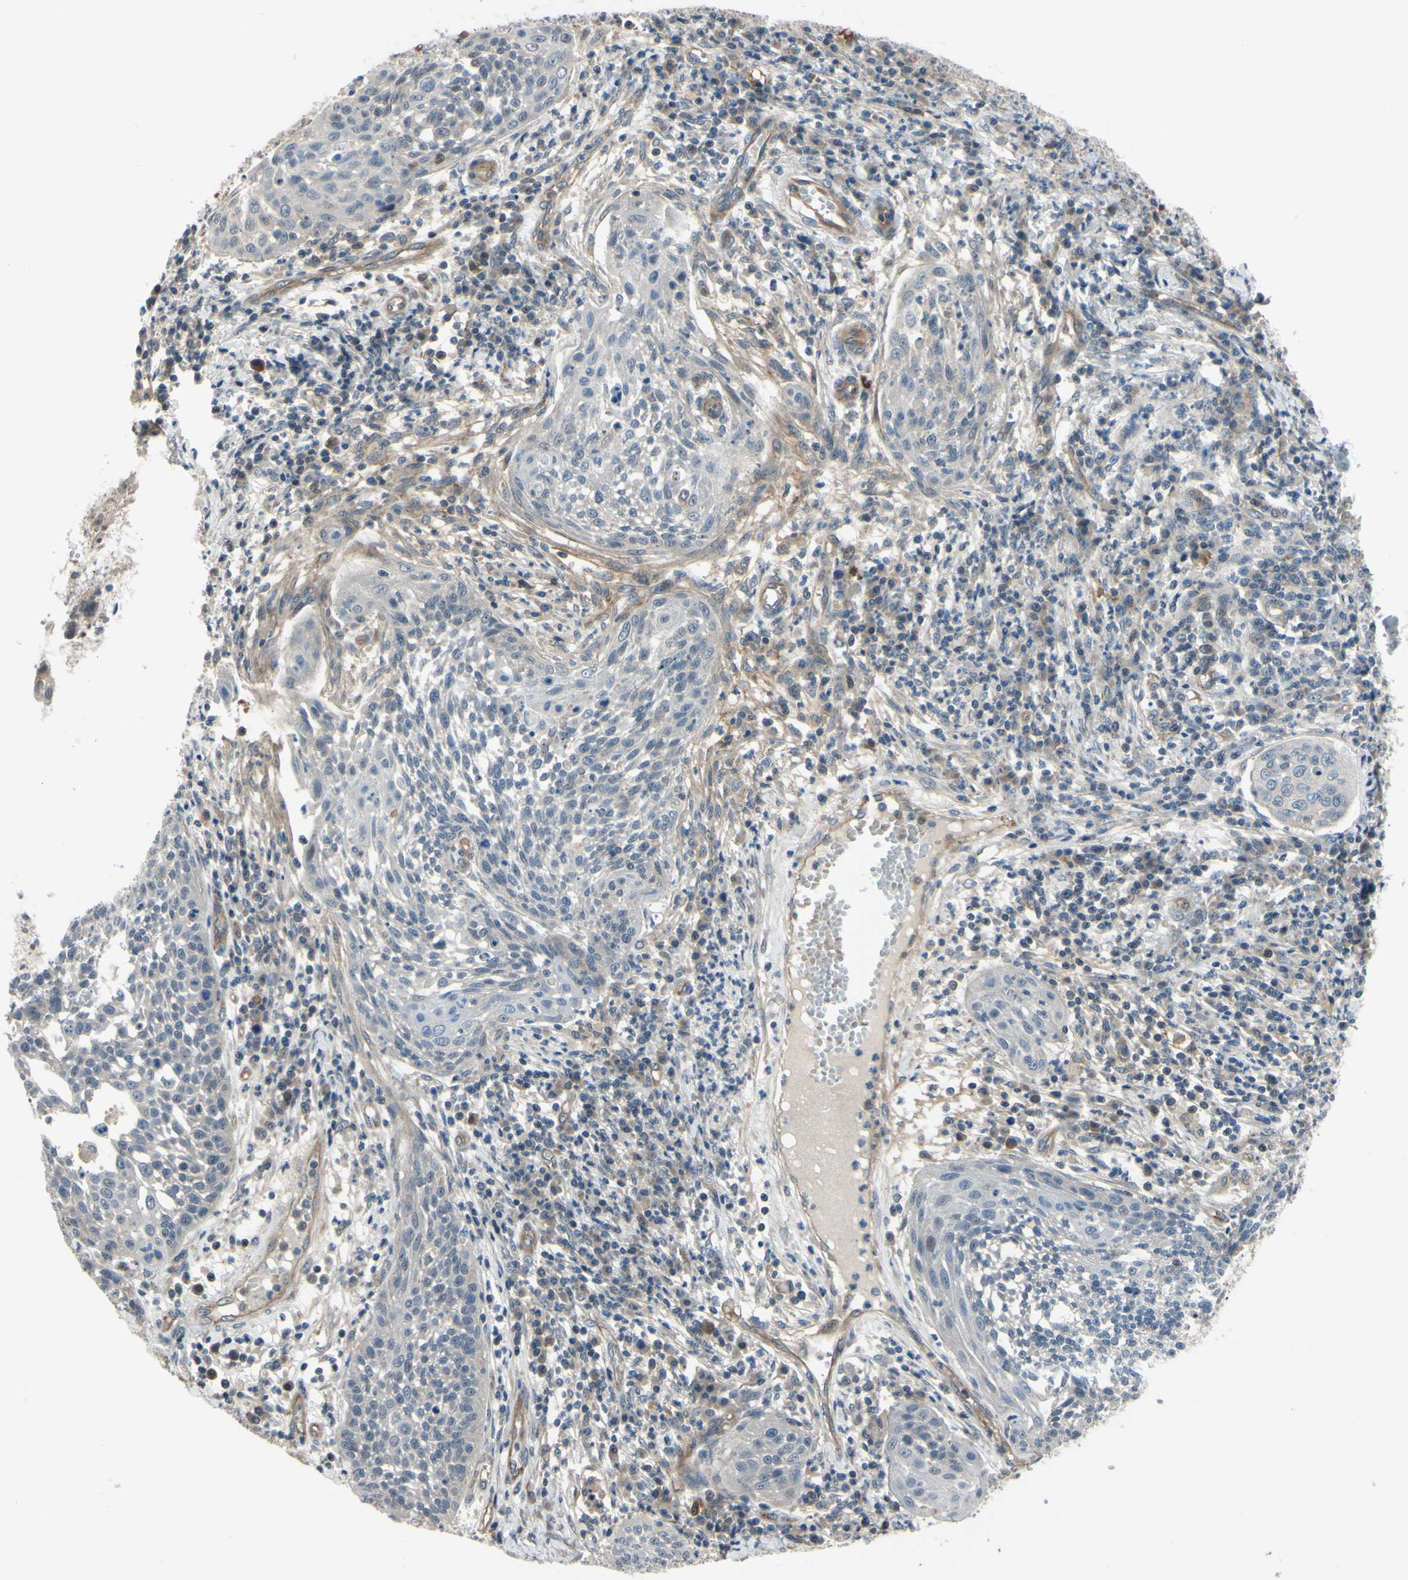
{"staining": {"intensity": "weak", "quantity": ">75%", "location": "cytoplasmic/membranous"}, "tissue": "cervical cancer", "cell_type": "Tumor cells", "image_type": "cancer", "snomed": [{"axis": "morphology", "description": "Squamous cell carcinoma, NOS"}, {"axis": "topography", "description": "Cervix"}], "caption": "IHC staining of cervical cancer, which reveals low levels of weak cytoplasmic/membranous expression in about >75% of tumor cells indicating weak cytoplasmic/membranous protein staining. The staining was performed using DAB (3,3'-diaminobenzidine) (brown) for protein detection and nuclei were counterstained in hematoxylin (blue).", "gene": "COMMD9", "patient": {"sex": "female", "age": 34}}